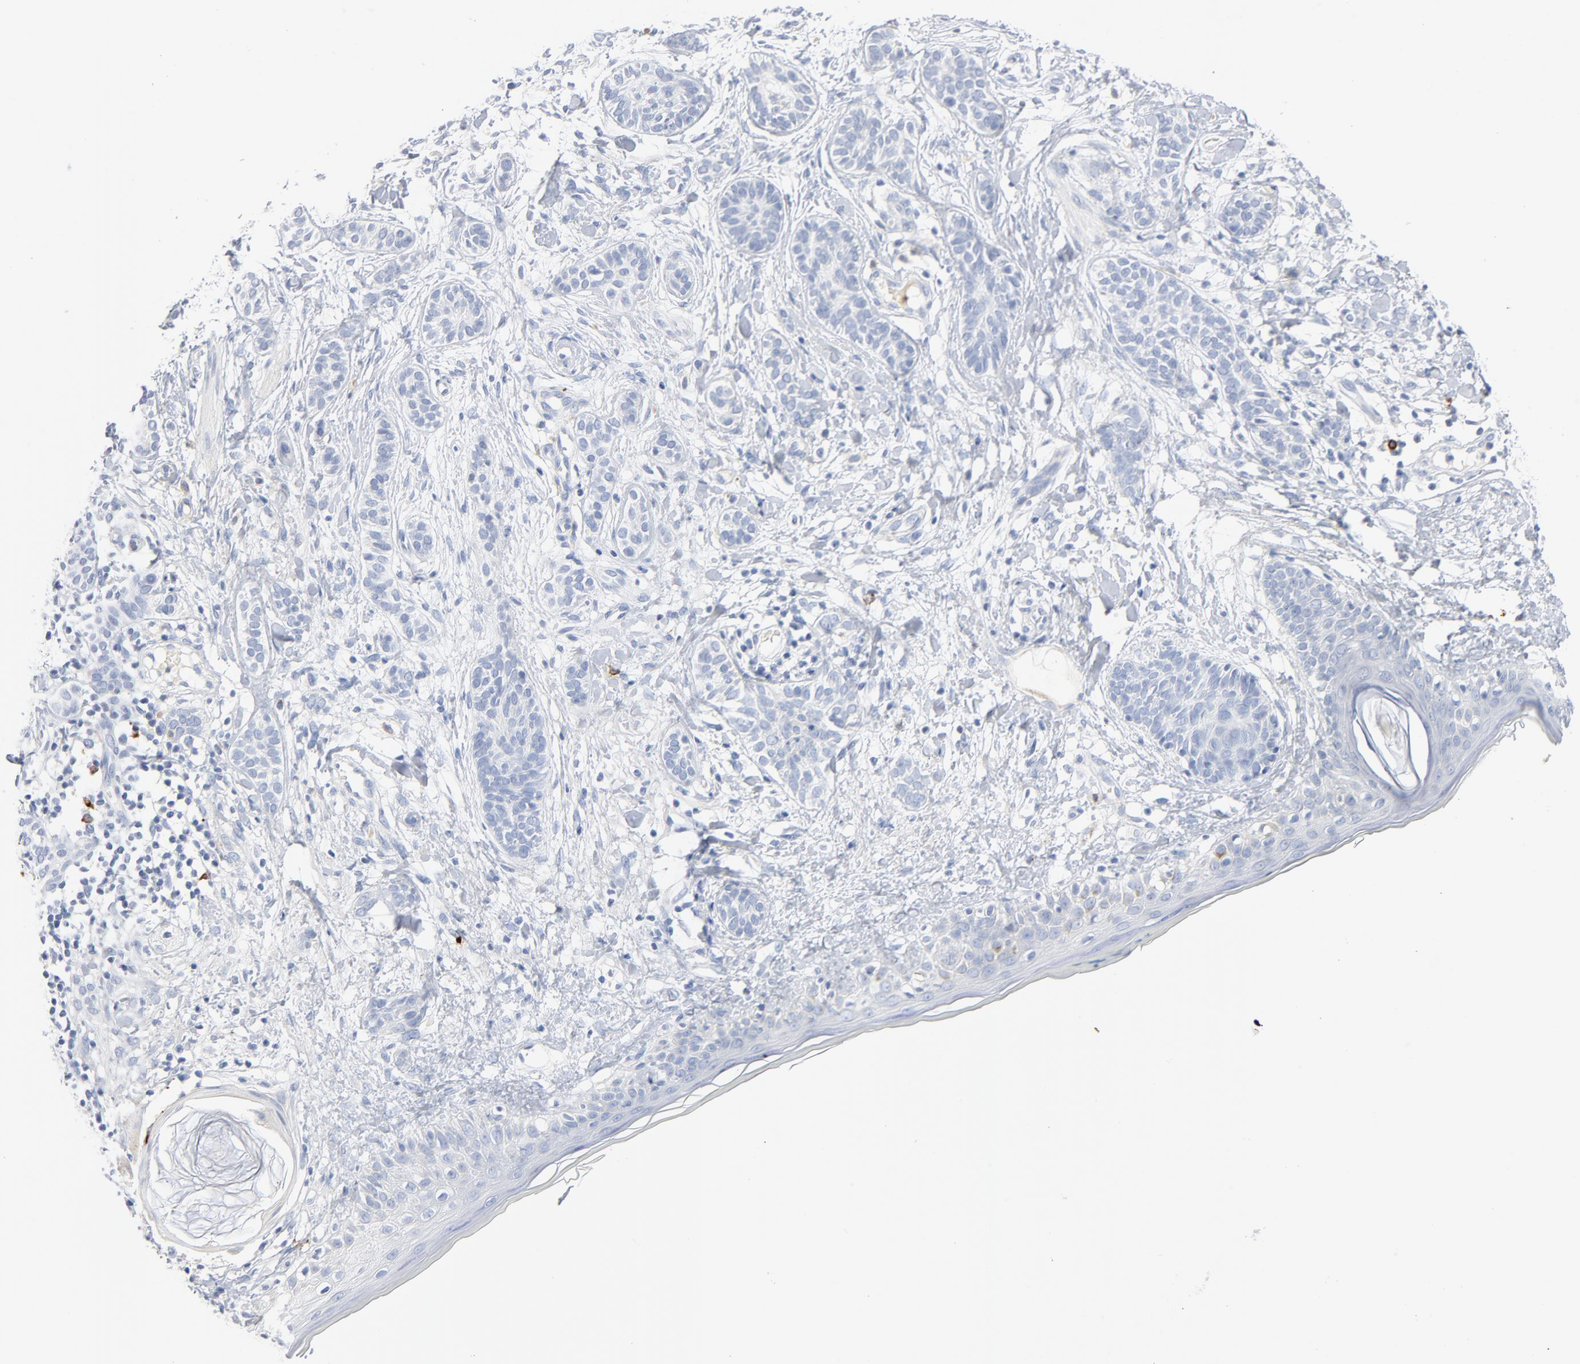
{"staining": {"intensity": "negative", "quantity": "none", "location": "none"}, "tissue": "skin cancer", "cell_type": "Tumor cells", "image_type": "cancer", "snomed": [{"axis": "morphology", "description": "Normal tissue, NOS"}, {"axis": "morphology", "description": "Basal cell carcinoma"}, {"axis": "topography", "description": "Skin"}], "caption": "Immunohistochemistry histopathology image of skin cancer stained for a protein (brown), which displays no positivity in tumor cells.", "gene": "GZMB", "patient": {"sex": "male", "age": 63}}